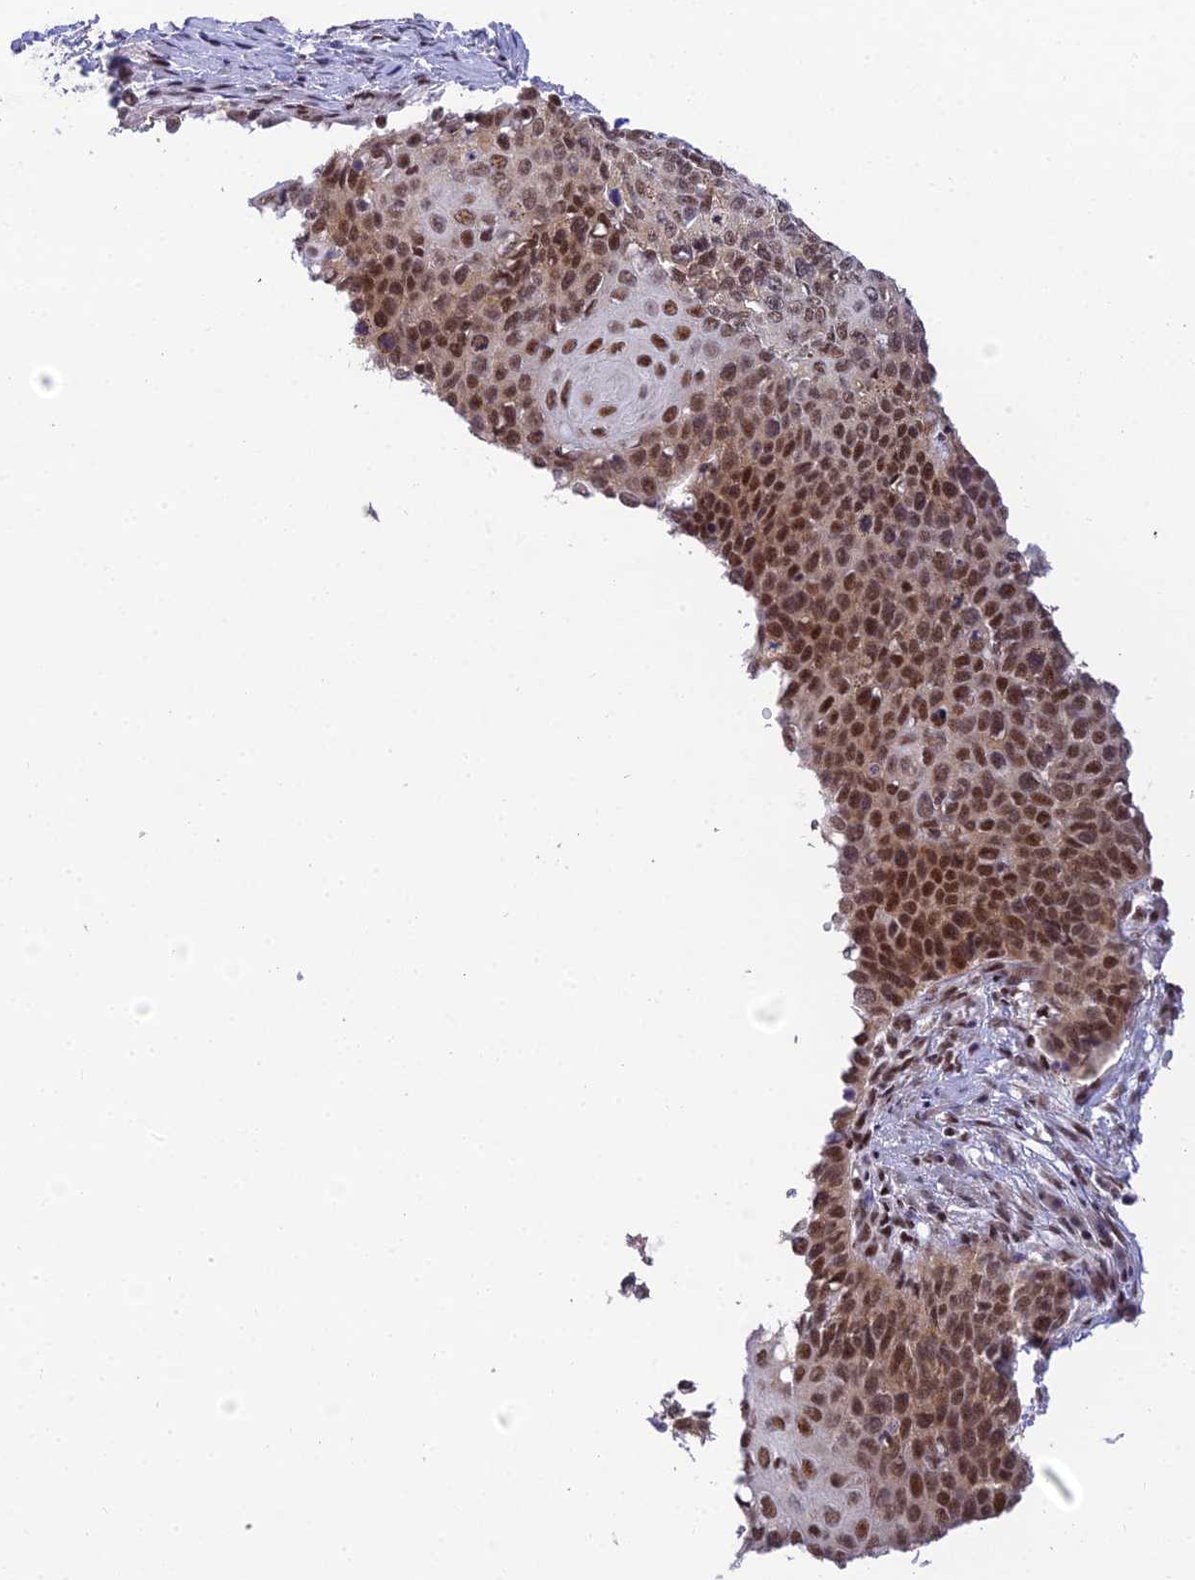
{"staining": {"intensity": "moderate", "quantity": ">75%", "location": "nuclear"}, "tissue": "cervical cancer", "cell_type": "Tumor cells", "image_type": "cancer", "snomed": [{"axis": "morphology", "description": "Squamous cell carcinoma, NOS"}, {"axis": "topography", "description": "Cervix"}], "caption": "Human cervical cancer stained with a brown dye shows moderate nuclear positive staining in approximately >75% of tumor cells.", "gene": "USP22", "patient": {"sex": "female", "age": 39}}